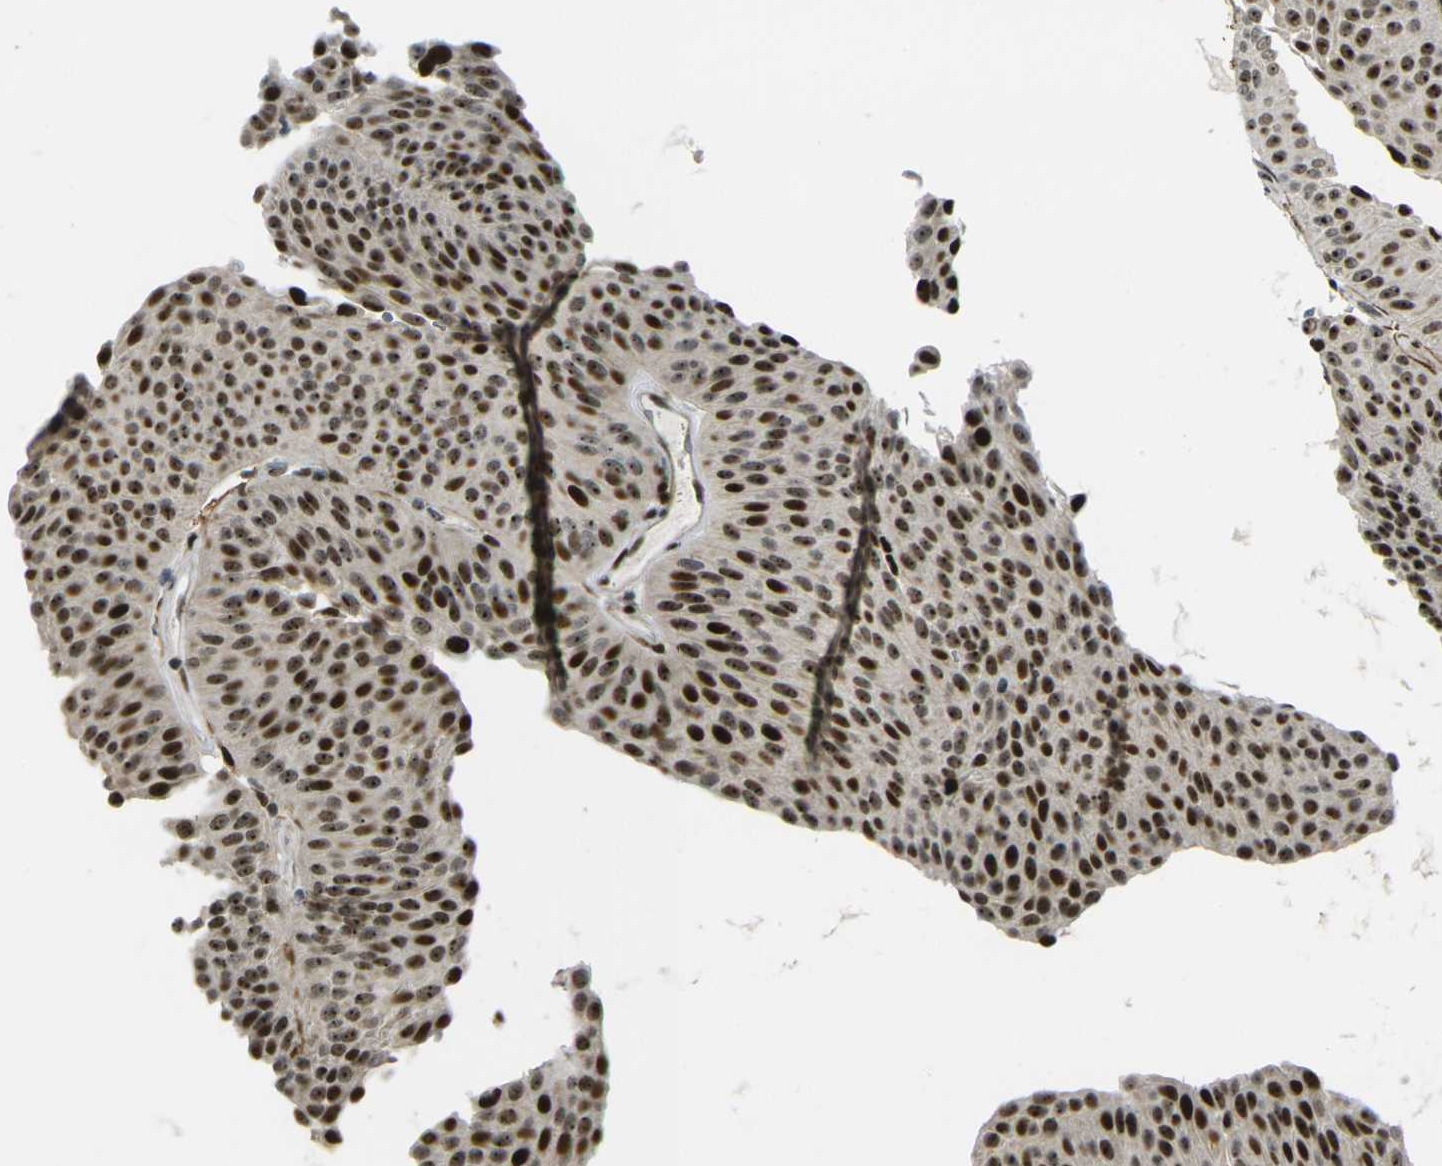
{"staining": {"intensity": "strong", "quantity": ">75%", "location": "nuclear"}, "tissue": "urothelial cancer", "cell_type": "Tumor cells", "image_type": "cancer", "snomed": [{"axis": "morphology", "description": "Urothelial carcinoma, Low grade"}, {"axis": "topography", "description": "Urinary bladder"}], "caption": "This is an image of immunohistochemistry (IHC) staining of urothelial carcinoma (low-grade), which shows strong expression in the nuclear of tumor cells.", "gene": "UBE2C", "patient": {"sex": "female", "age": 60}}